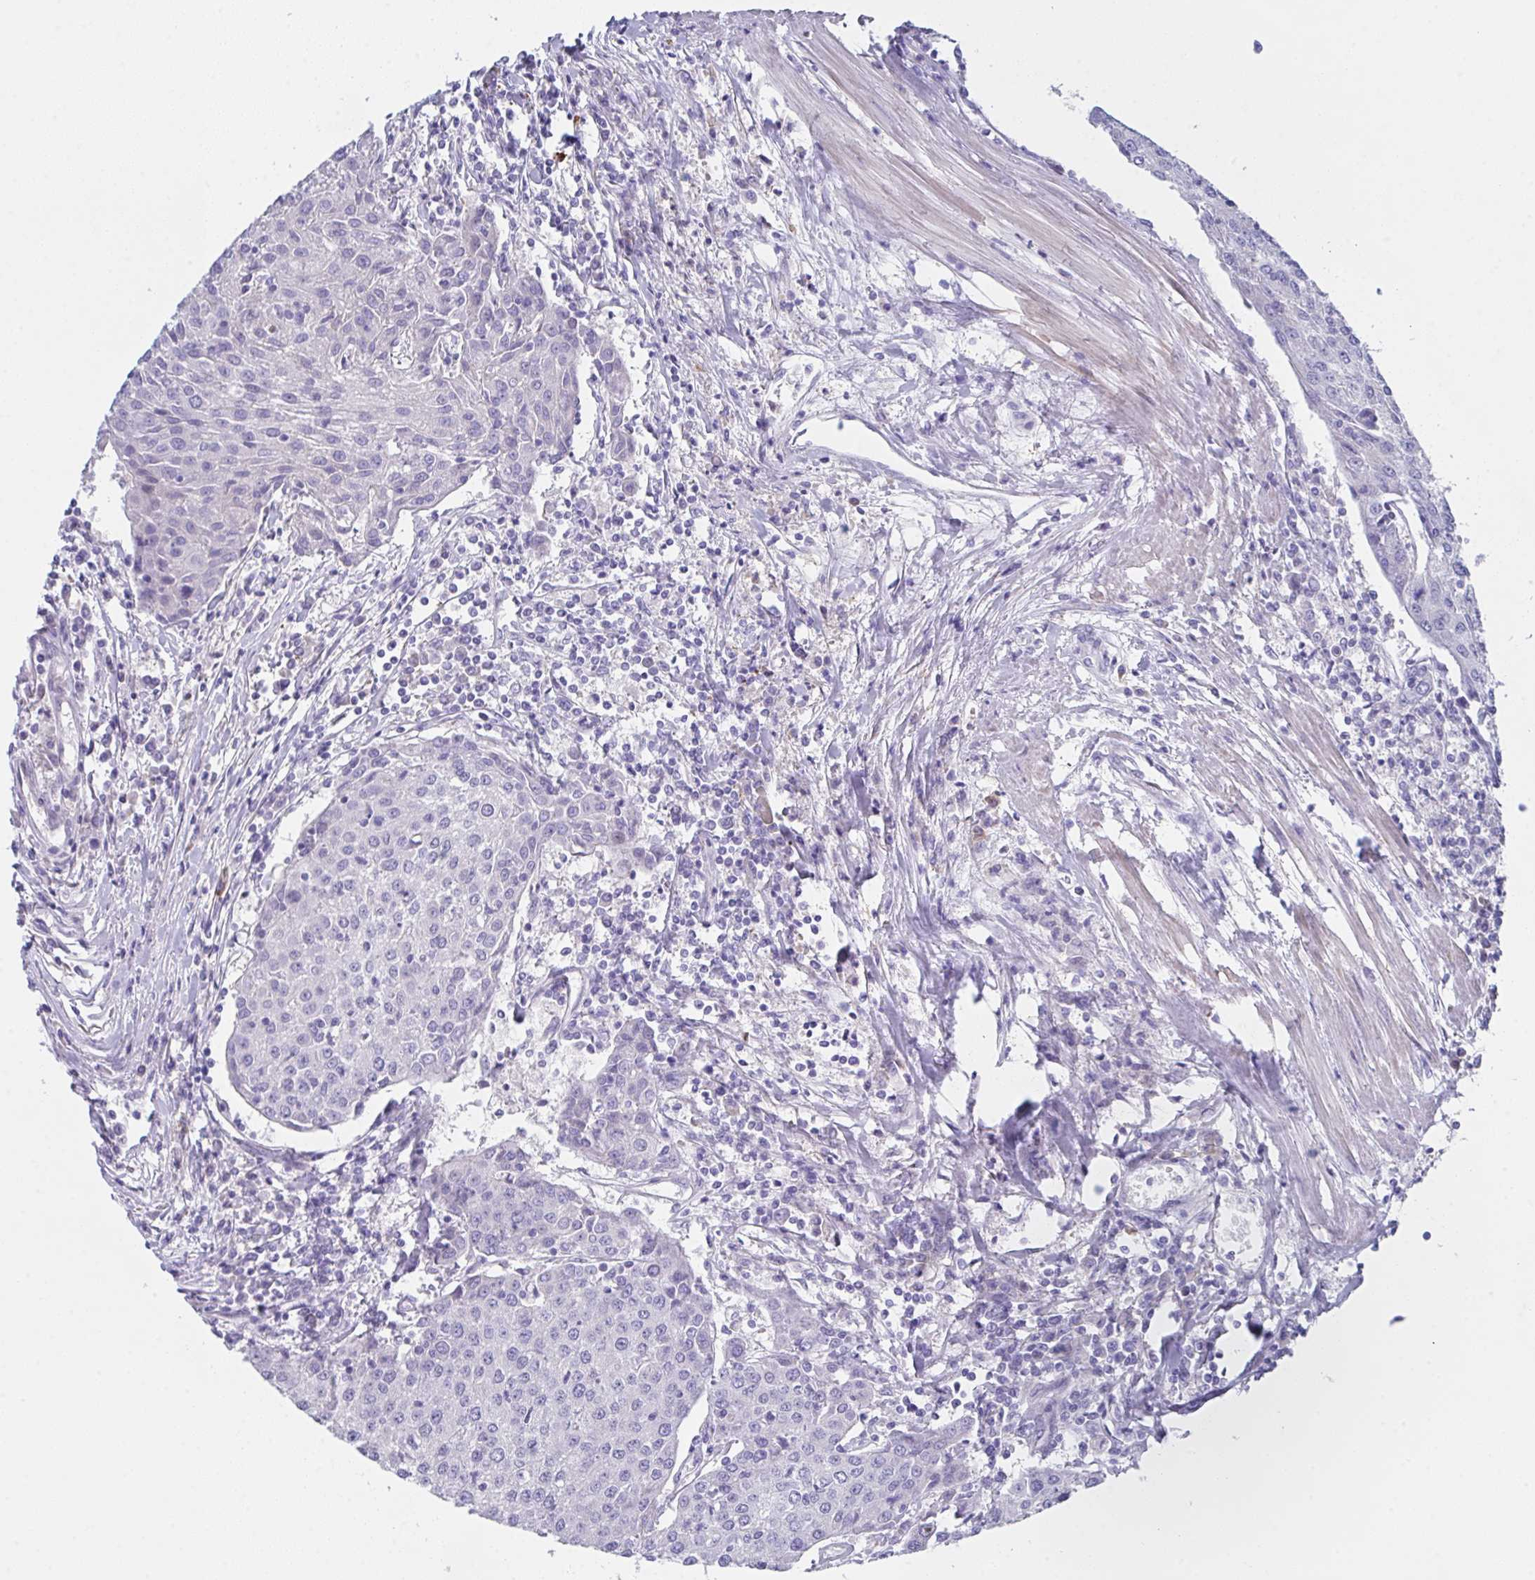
{"staining": {"intensity": "negative", "quantity": "none", "location": "none"}, "tissue": "urothelial cancer", "cell_type": "Tumor cells", "image_type": "cancer", "snomed": [{"axis": "morphology", "description": "Urothelial carcinoma, High grade"}, {"axis": "topography", "description": "Urinary bladder"}], "caption": "An image of urothelial cancer stained for a protein reveals no brown staining in tumor cells. The staining was performed using DAB to visualize the protein expression in brown, while the nuclei were stained in blue with hematoxylin (Magnification: 20x).", "gene": "FBXO47", "patient": {"sex": "female", "age": 85}}